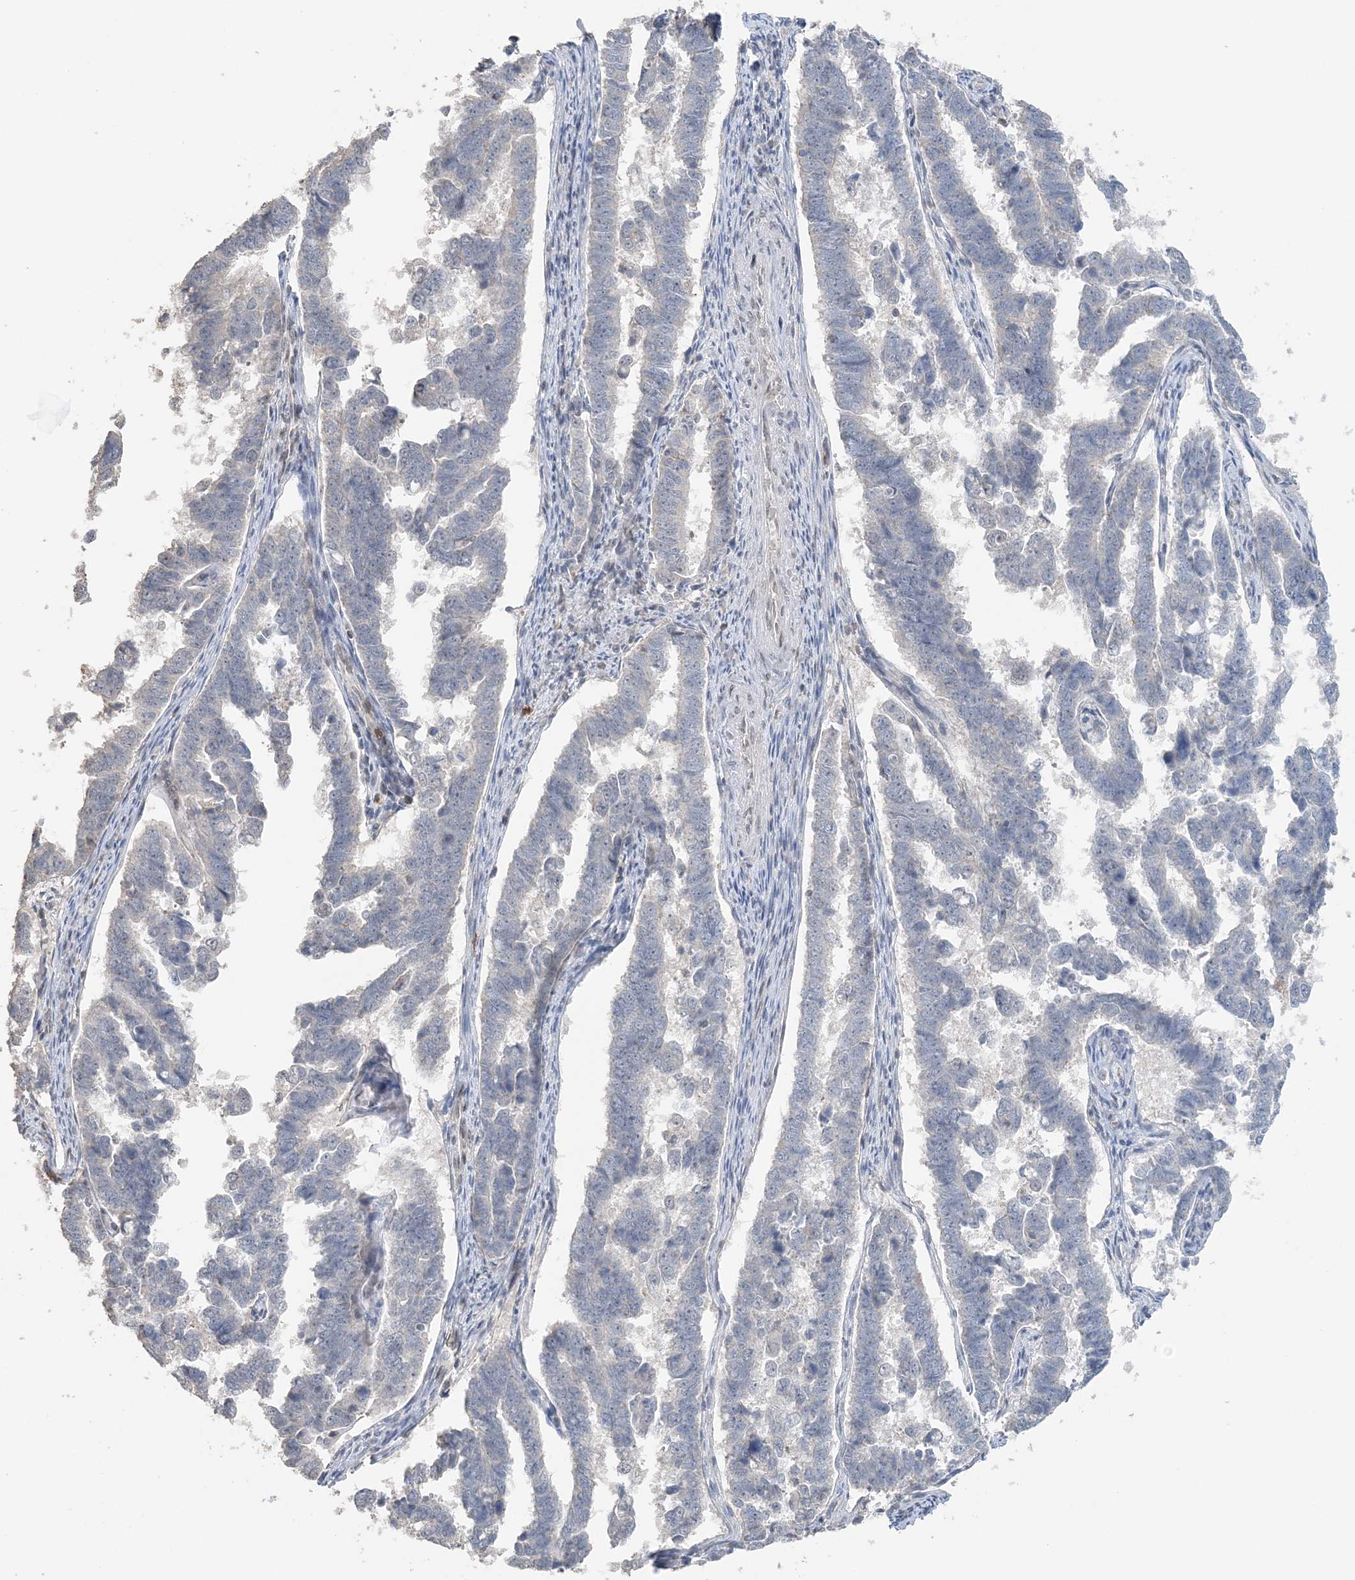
{"staining": {"intensity": "negative", "quantity": "none", "location": "none"}, "tissue": "endometrial cancer", "cell_type": "Tumor cells", "image_type": "cancer", "snomed": [{"axis": "morphology", "description": "Adenocarcinoma, NOS"}, {"axis": "topography", "description": "Endometrium"}], "caption": "This is a histopathology image of IHC staining of endometrial cancer (adenocarcinoma), which shows no positivity in tumor cells. (DAB (3,3'-diaminobenzidine) immunohistochemistry visualized using brightfield microscopy, high magnification).", "gene": "FAM110A", "patient": {"sex": "female", "age": 75}}